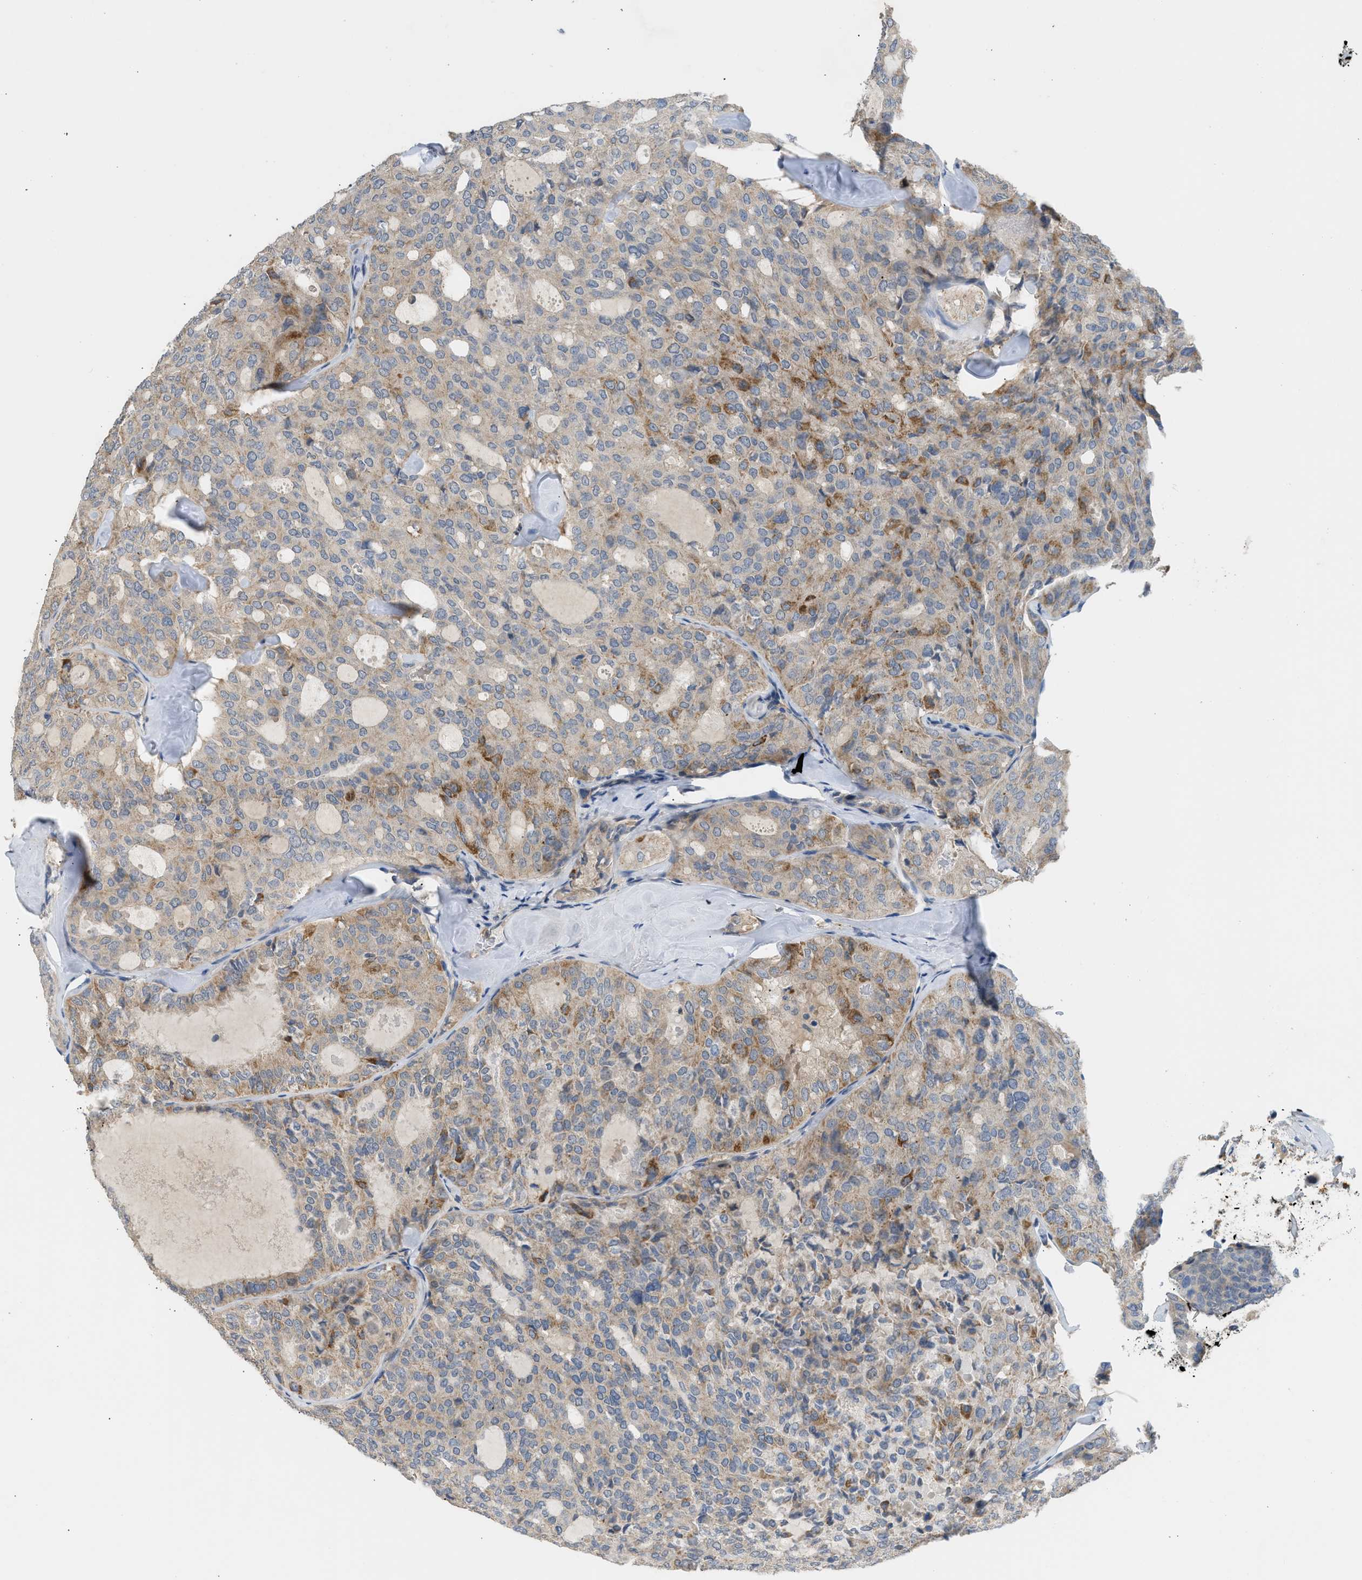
{"staining": {"intensity": "moderate", "quantity": "25%-75%", "location": "cytoplasmic/membranous"}, "tissue": "thyroid cancer", "cell_type": "Tumor cells", "image_type": "cancer", "snomed": [{"axis": "morphology", "description": "Follicular adenoma carcinoma, NOS"}, {"axis": "topography", "description": "Thyroid gland"}], "caption": "Immunohistochemical staining of thyroid follicular adenoma carcinoma exhibits medium levels of moderate cytoplasmic/membranous protein positivity in about 25%-75% of tumor cells.", "gene": "RHBDF2", "patient": {"sex": "male", "age": 75}}